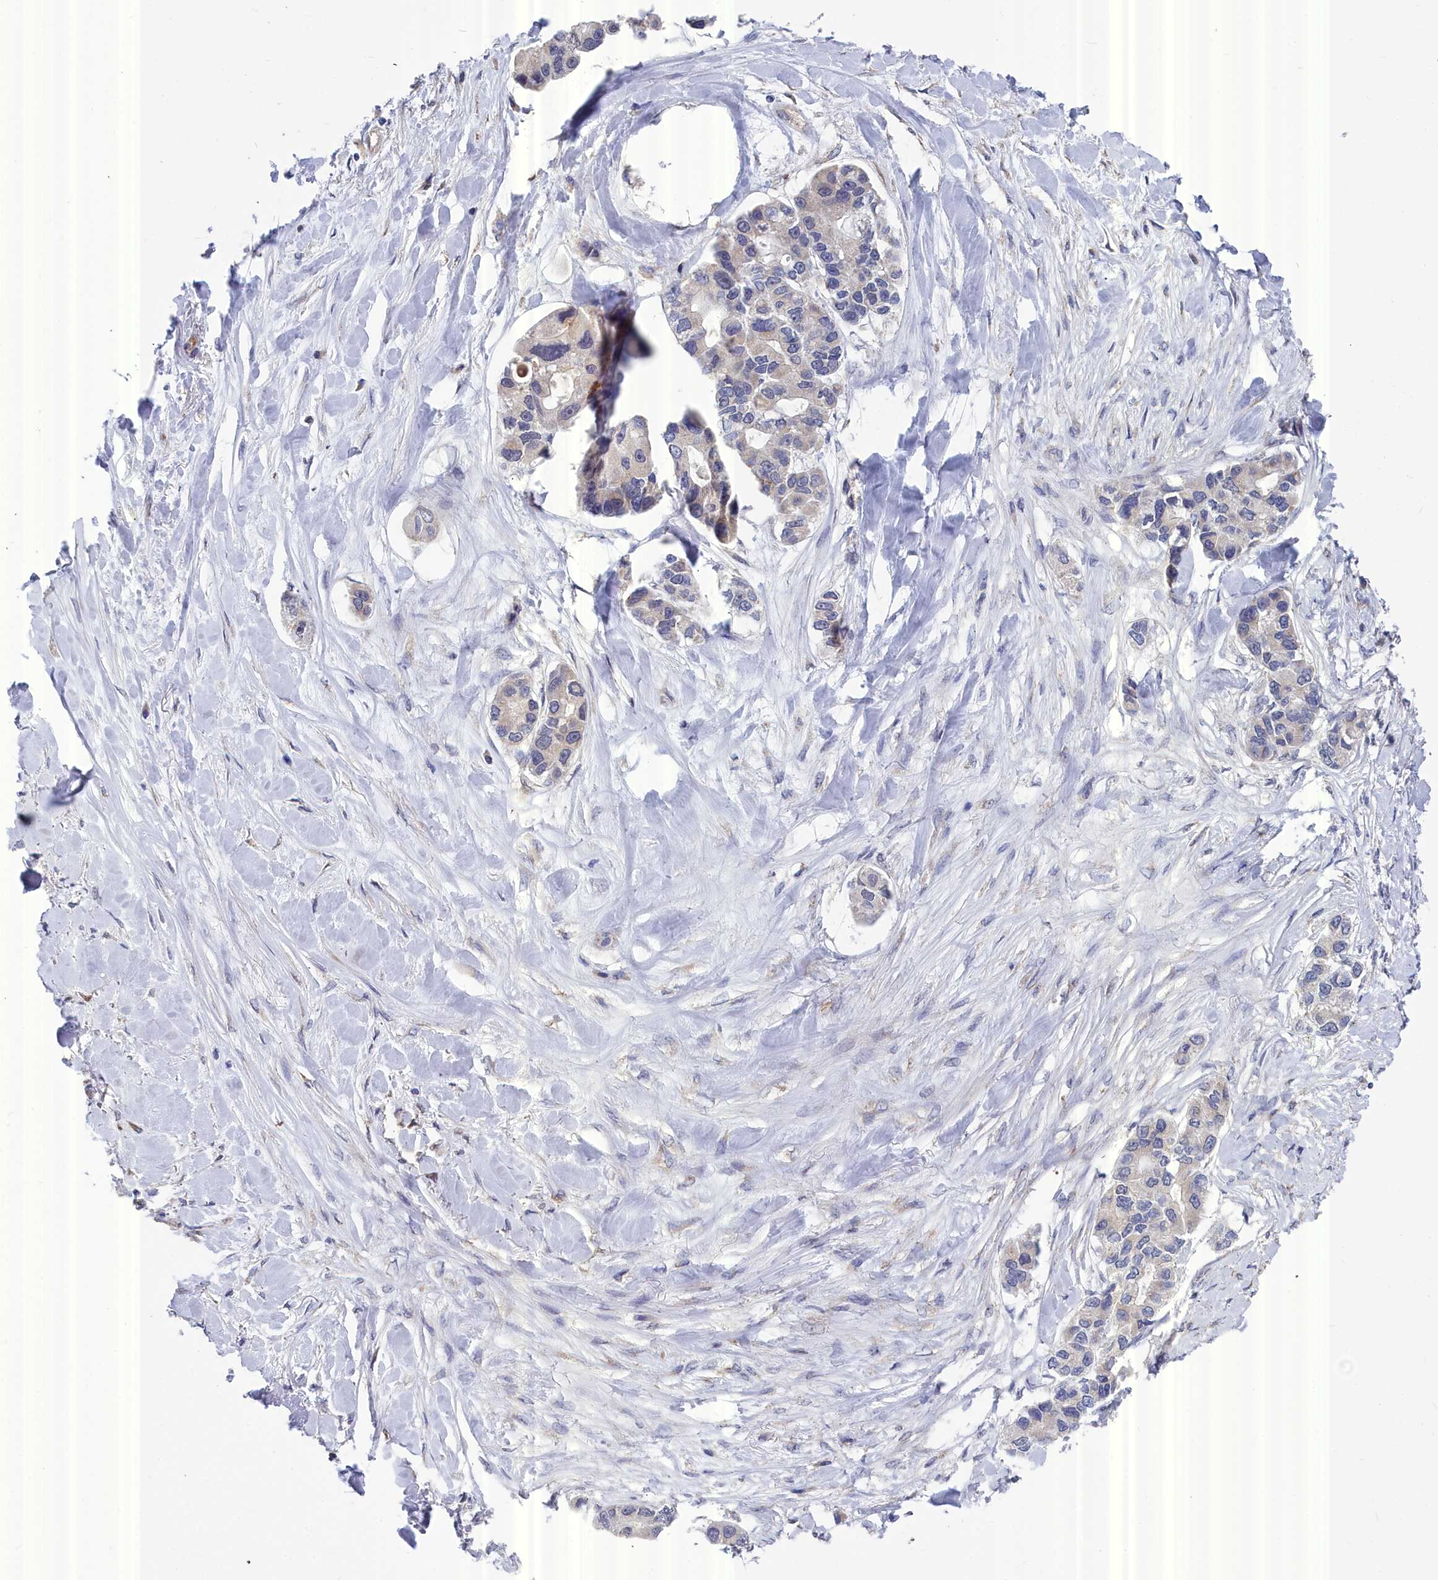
{"staining": {"intensity": "negative", "quantity": "none", "location": "none"}, "tissue": "lung cancer", "cell_type": "Tumor cells", "image_type": "cancer", "snomed": [{"axis": "morphology", "description": "Adenocarcinoma, NOS"}, {"axis": "topography", "description": "Lung"}], "caption": "DAB immunohistochemical staining of human lung cancer shows no significant positivity in tumor cells.", "gene": "RDX", "patient": {"sex": "female", "age": 54}}